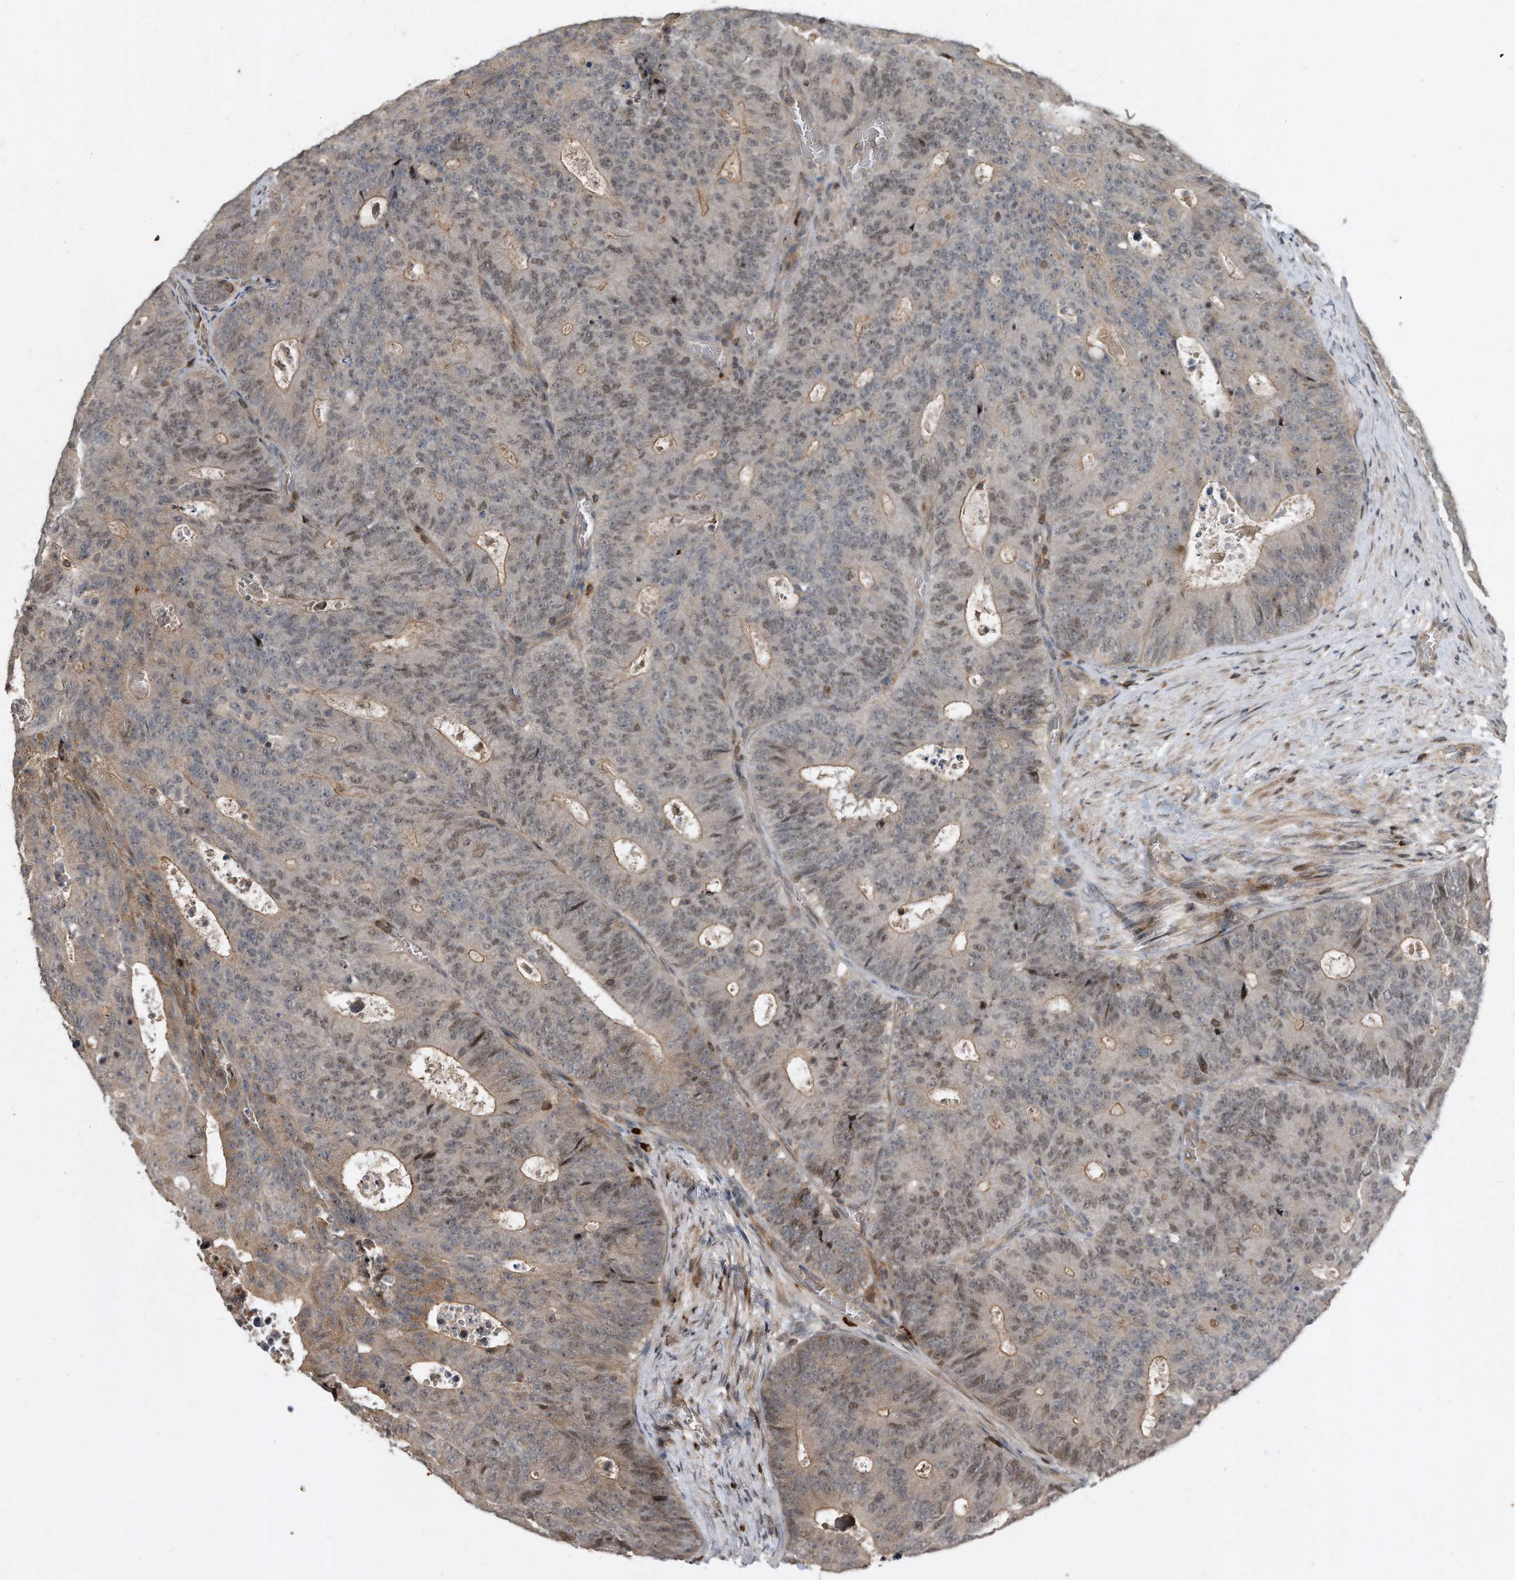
{"staining": {"intensity": "moderate", "quantity": "25%-75%", "location": "cytoplasmic/membranous,nuclear"}, "tissue": "colorectal cancer", "cell_type": "Tumor cells", "image_type": "cancer", "snomed": [{"axis": "morphology", "description": "Adenocarcinoma, NOS"}, {"axis": "topography", "description": "Colon"}], "caption": "Brown immunohistochemical staining in human colorectal adenocarcinoma shows moderate cytoplasmic/membranous and nuclear staining in approximately 25%-75% of tumor cells.", "gene": "PGBD2", "patient": {"sex": "male", "age": 87}}